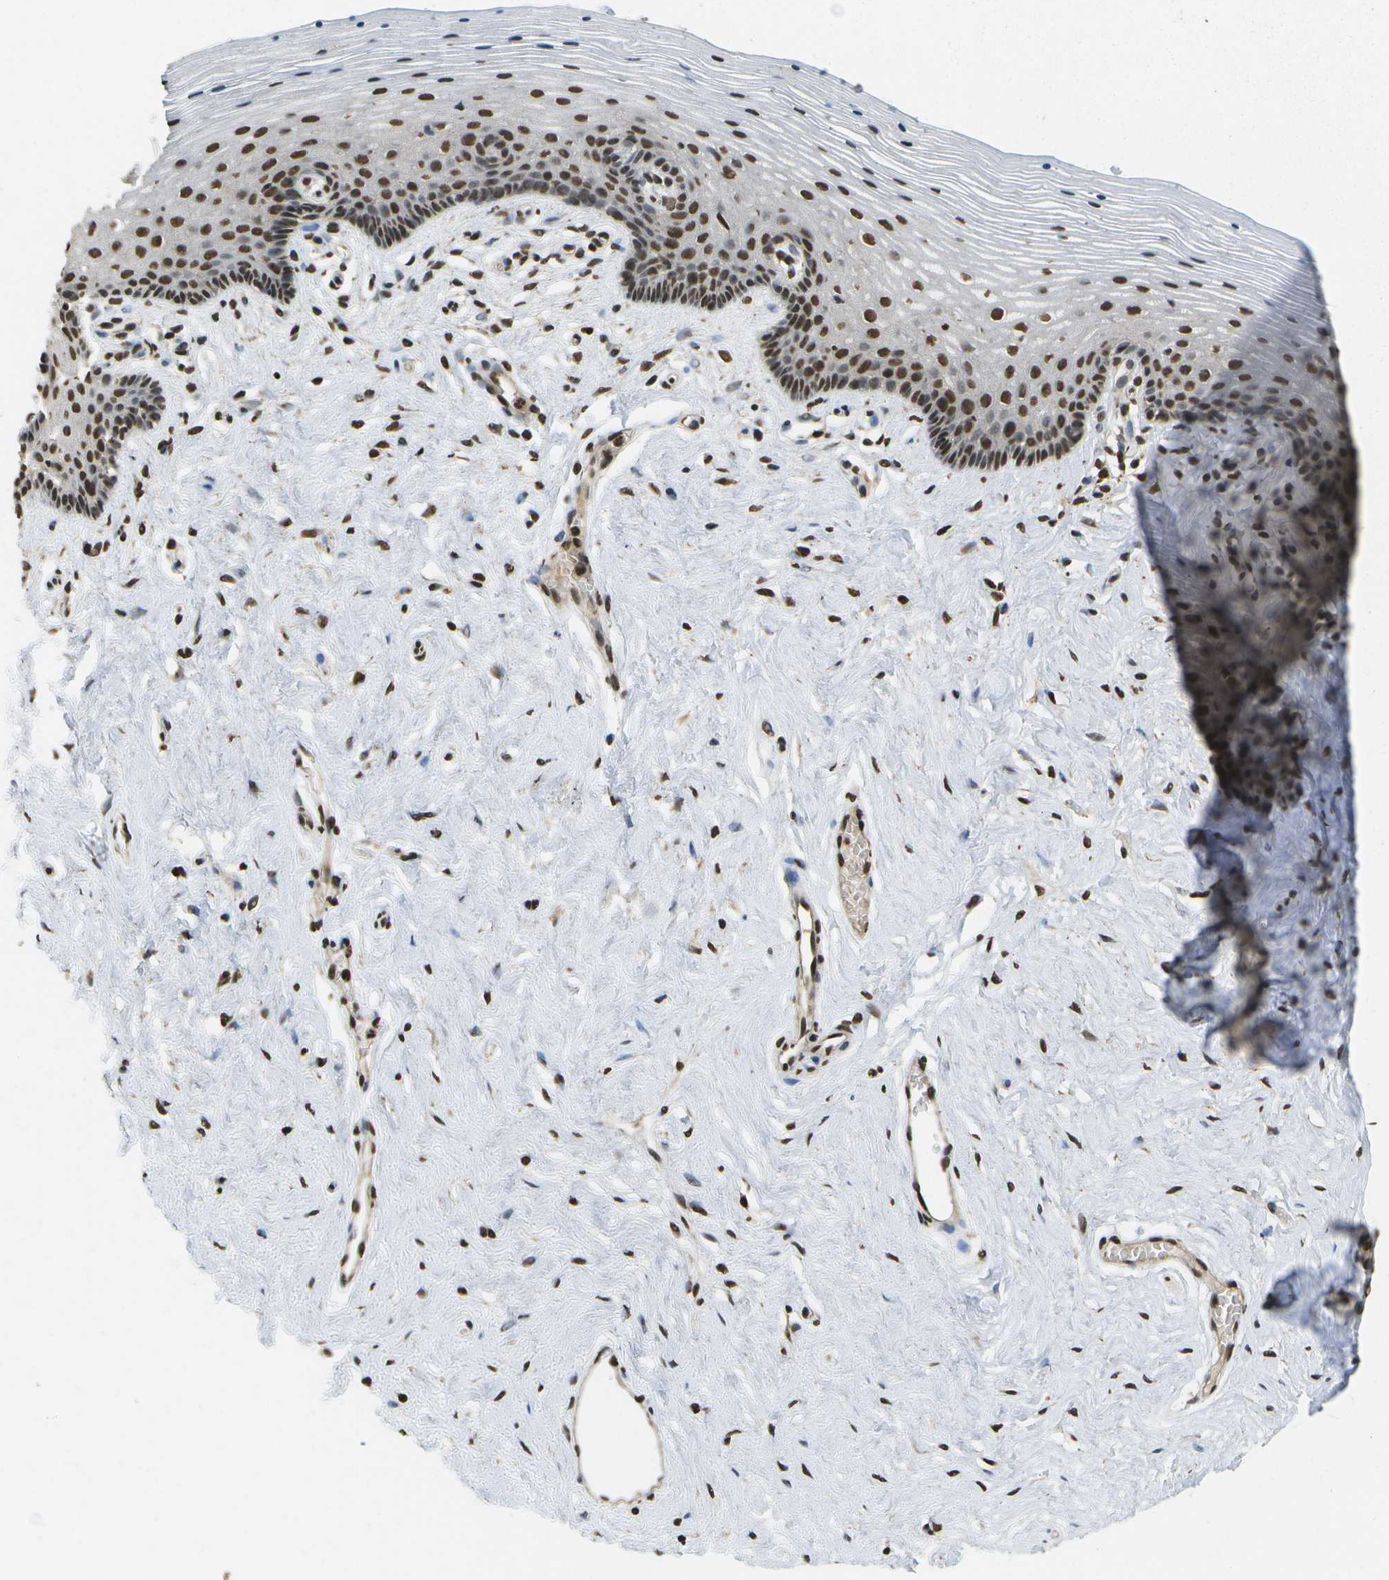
{"staining": {"intensity": "strong", "quantity": ">75%", "location": "nuclear"}, "tissue": "vagina", "cell_type": "Squamous epithelial cells", "image_type": "normal", "snomed": [{"axis": "morphology", "description": "Normal tissue, NOS"}, {"axis": "topography", "description": "Vagina"}], "caption": "IHC image of unremarkable human vagina stained for a protein (brown), which exhibits high levels of strong nuclear staining in approximately >75% of squamous epithelial cells.", "gene": "SPEN", "patient": {"sex": "female", "age": 32}}